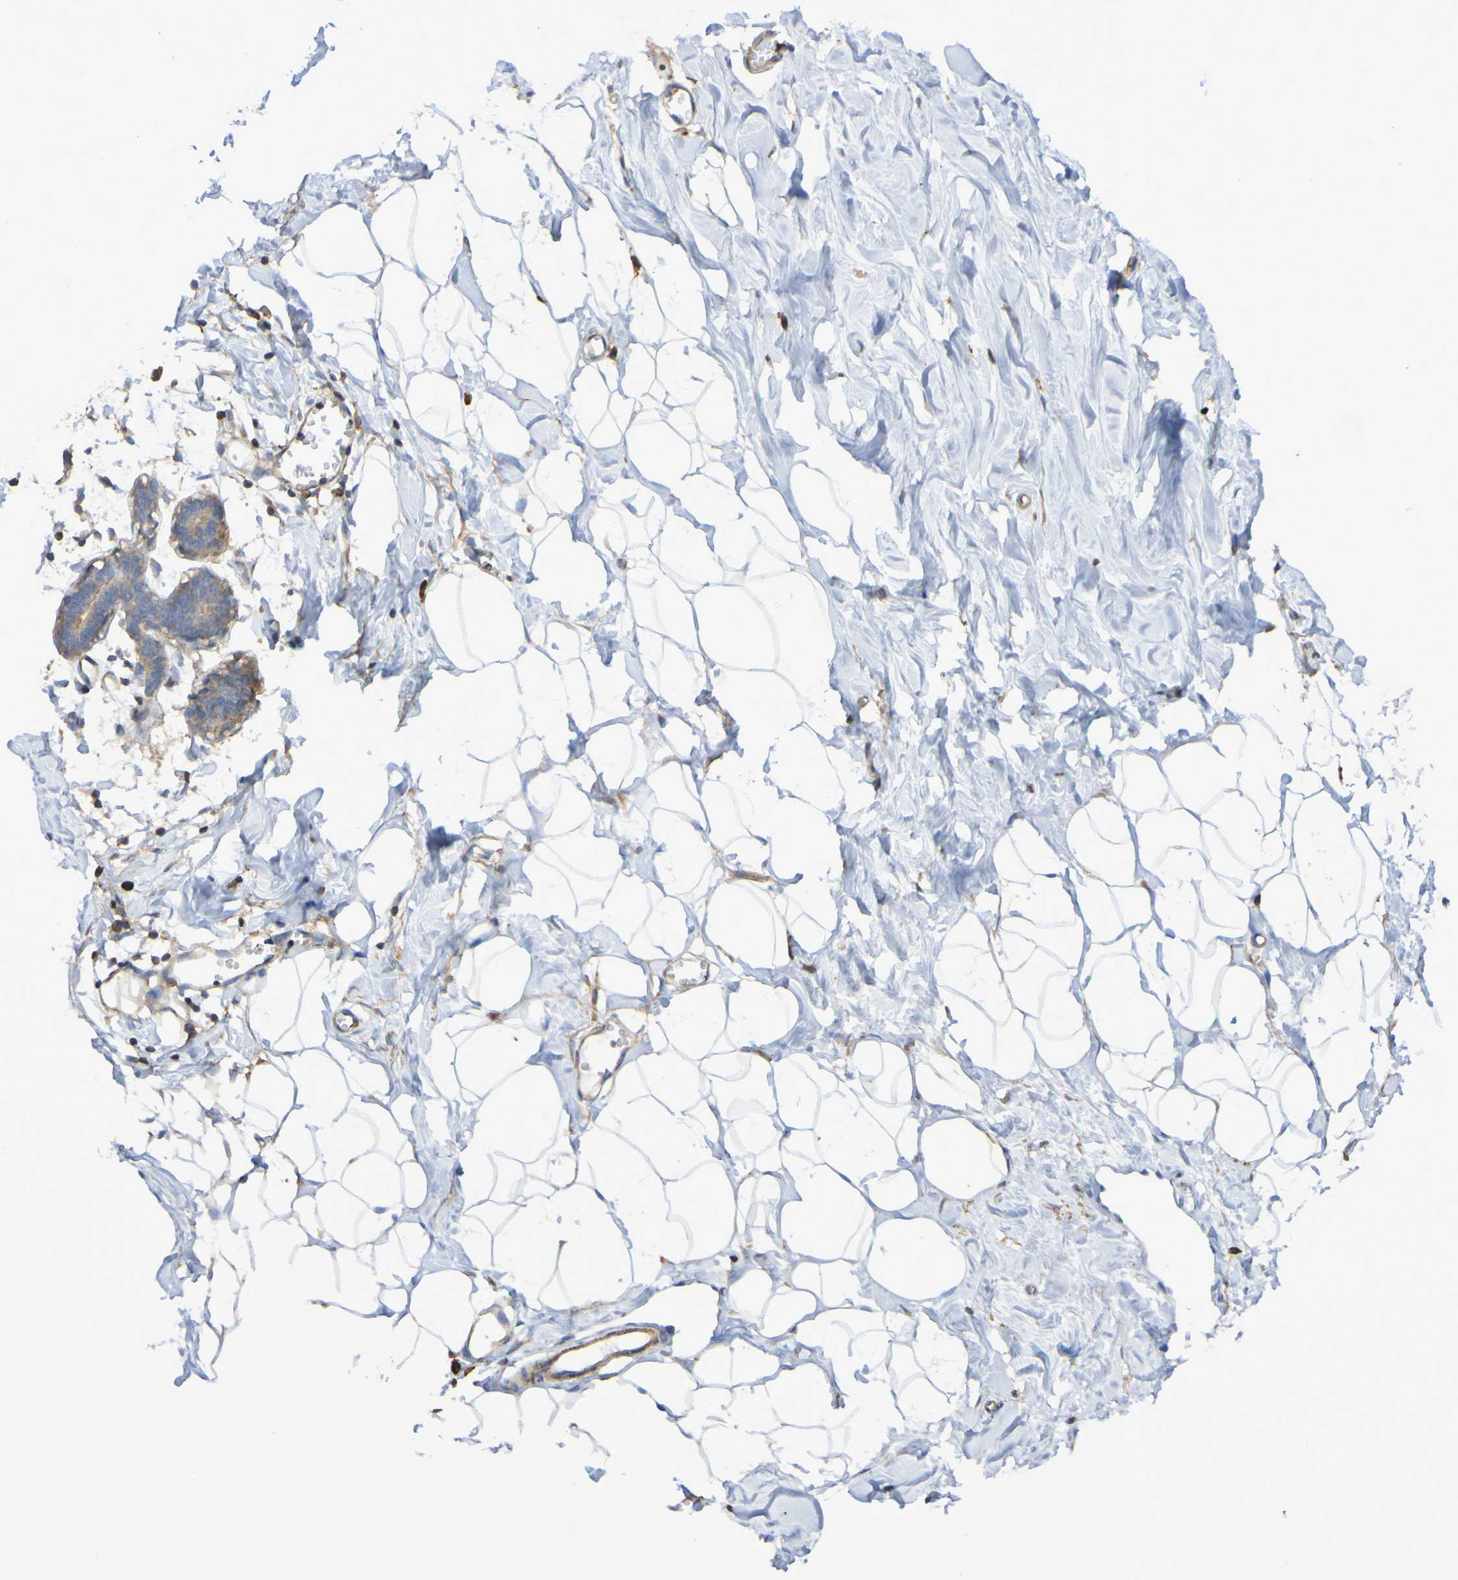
{"staining": {"intensity": "negative", "quantity": "none", "location": "none"}, "tissue": "breast", "cell_type": "Adipocytes", "image_type": "normal", "snomed": [{"axis": "morphology", "description": "Normal tissue, NOS"}, {"axis": "topography", "description": "Breast"}], "caption": "IHC image of unremarkable human breast stained for a protein (brown), which shows no expression in adipocytes. The staining was performed using DAB (3,3'-diaminobenzidine) to visualize the protein expression in brown, while the nuclei were stained in blue with hematoxylin (Magnification: 20x).", "gene": "SYNJ1", "patient": {"sex": "female", "age": 27}}